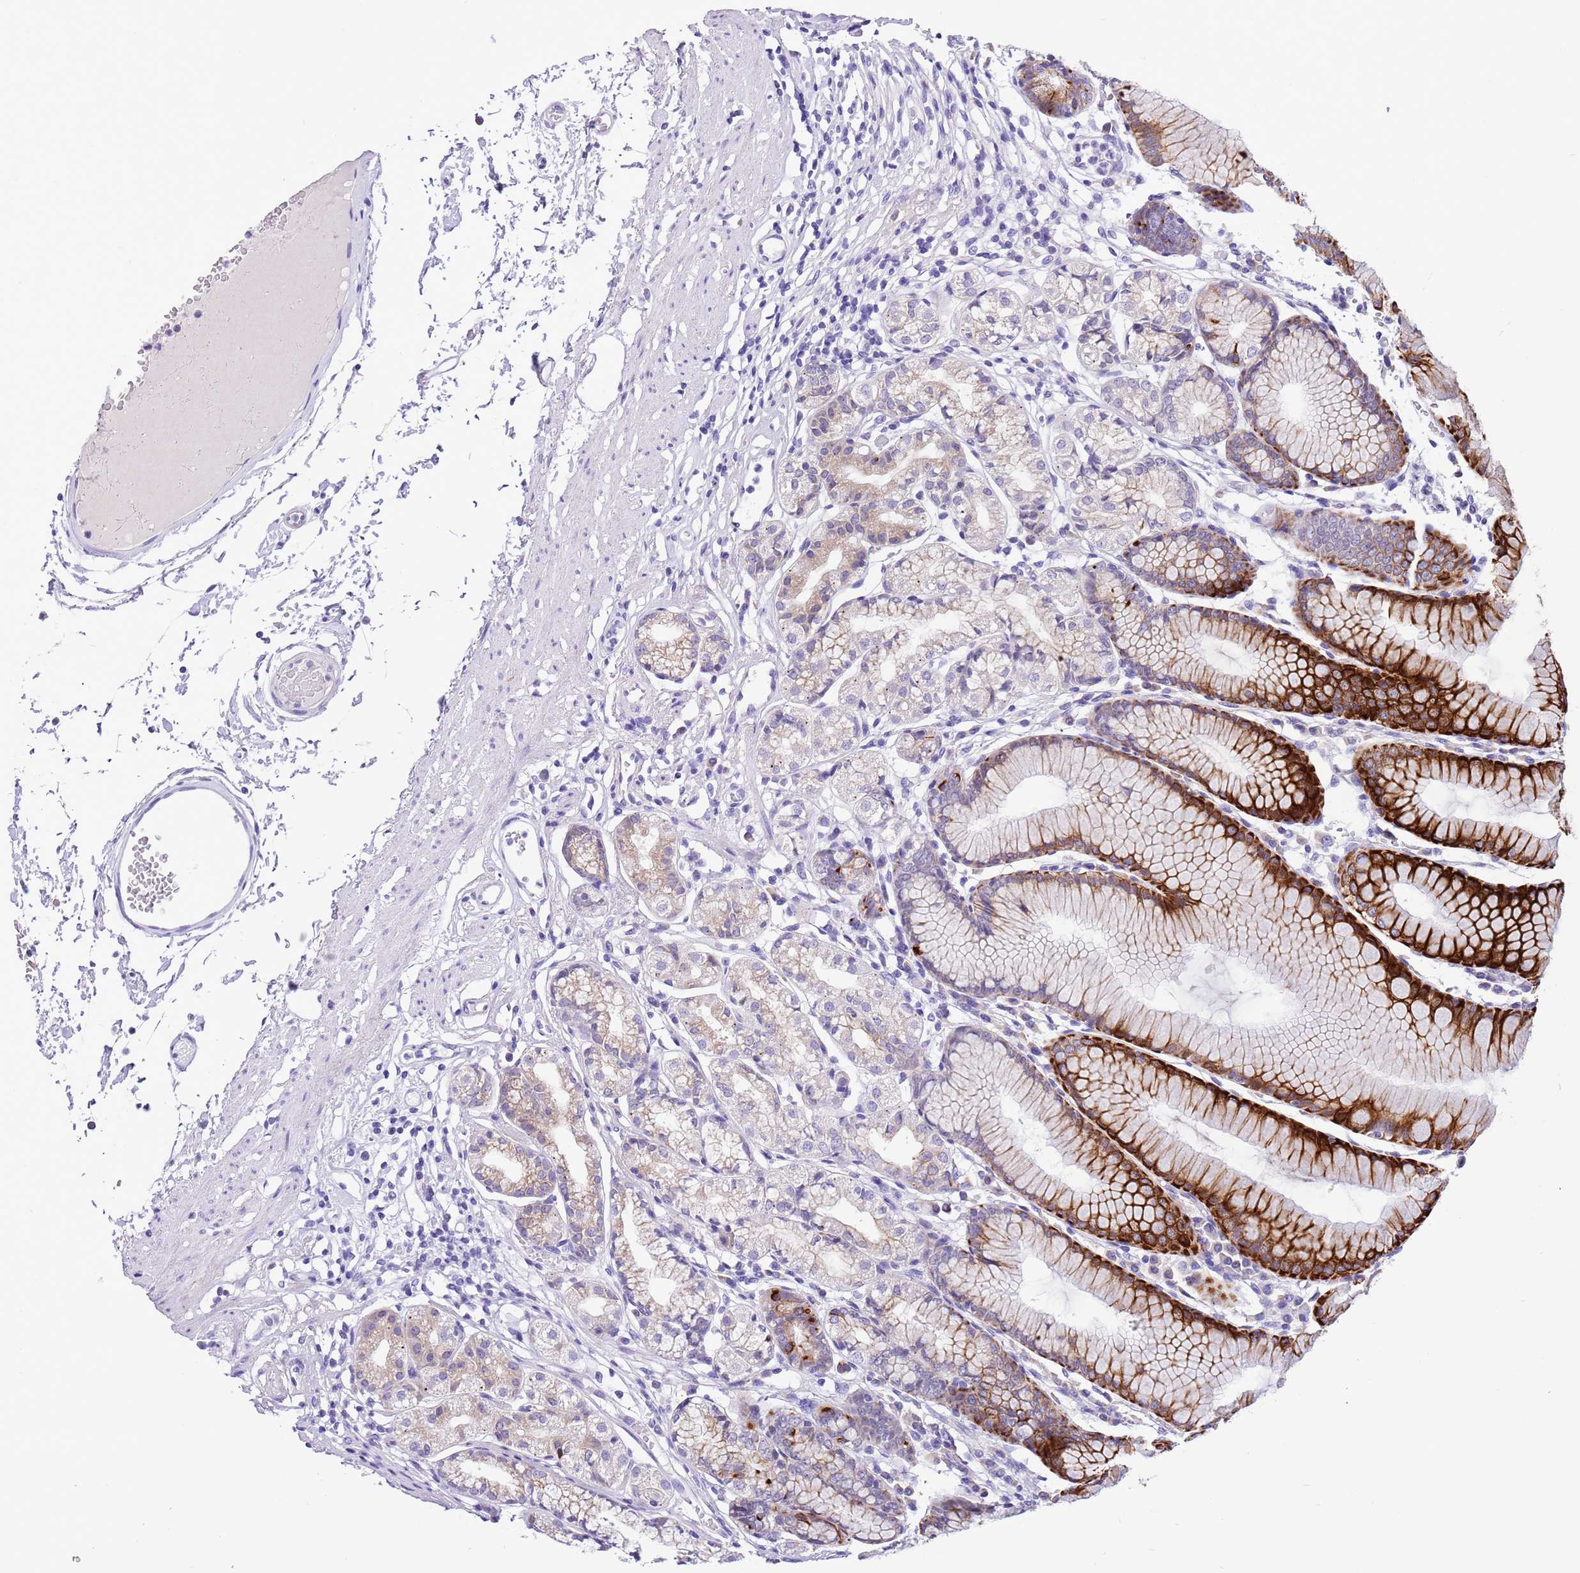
{"staining": {"intensity": "strong", "quantity": ">75%", "location": "cytoplasmic/membranous"}, "tissue": "stomach", "cell_type": "Glandular cells", "image_type": "normal", "snomed": [{"axis": "morphology", "description": "Normal tissue, NOS"}, {"axis": "topography", "description": "Stomach"}], "caption": "Immunohistochemistry histopathology image of normal stomach: stomach stained using IHC demonstrates high levels of strong protein expression localized specifically in the cytoplasmic/membranous of glandular cells, appearing as a cytoplasmic/membranous brown color.", "gene": "R3HDM4", "patient": {"sex": "female", "age": 57}}